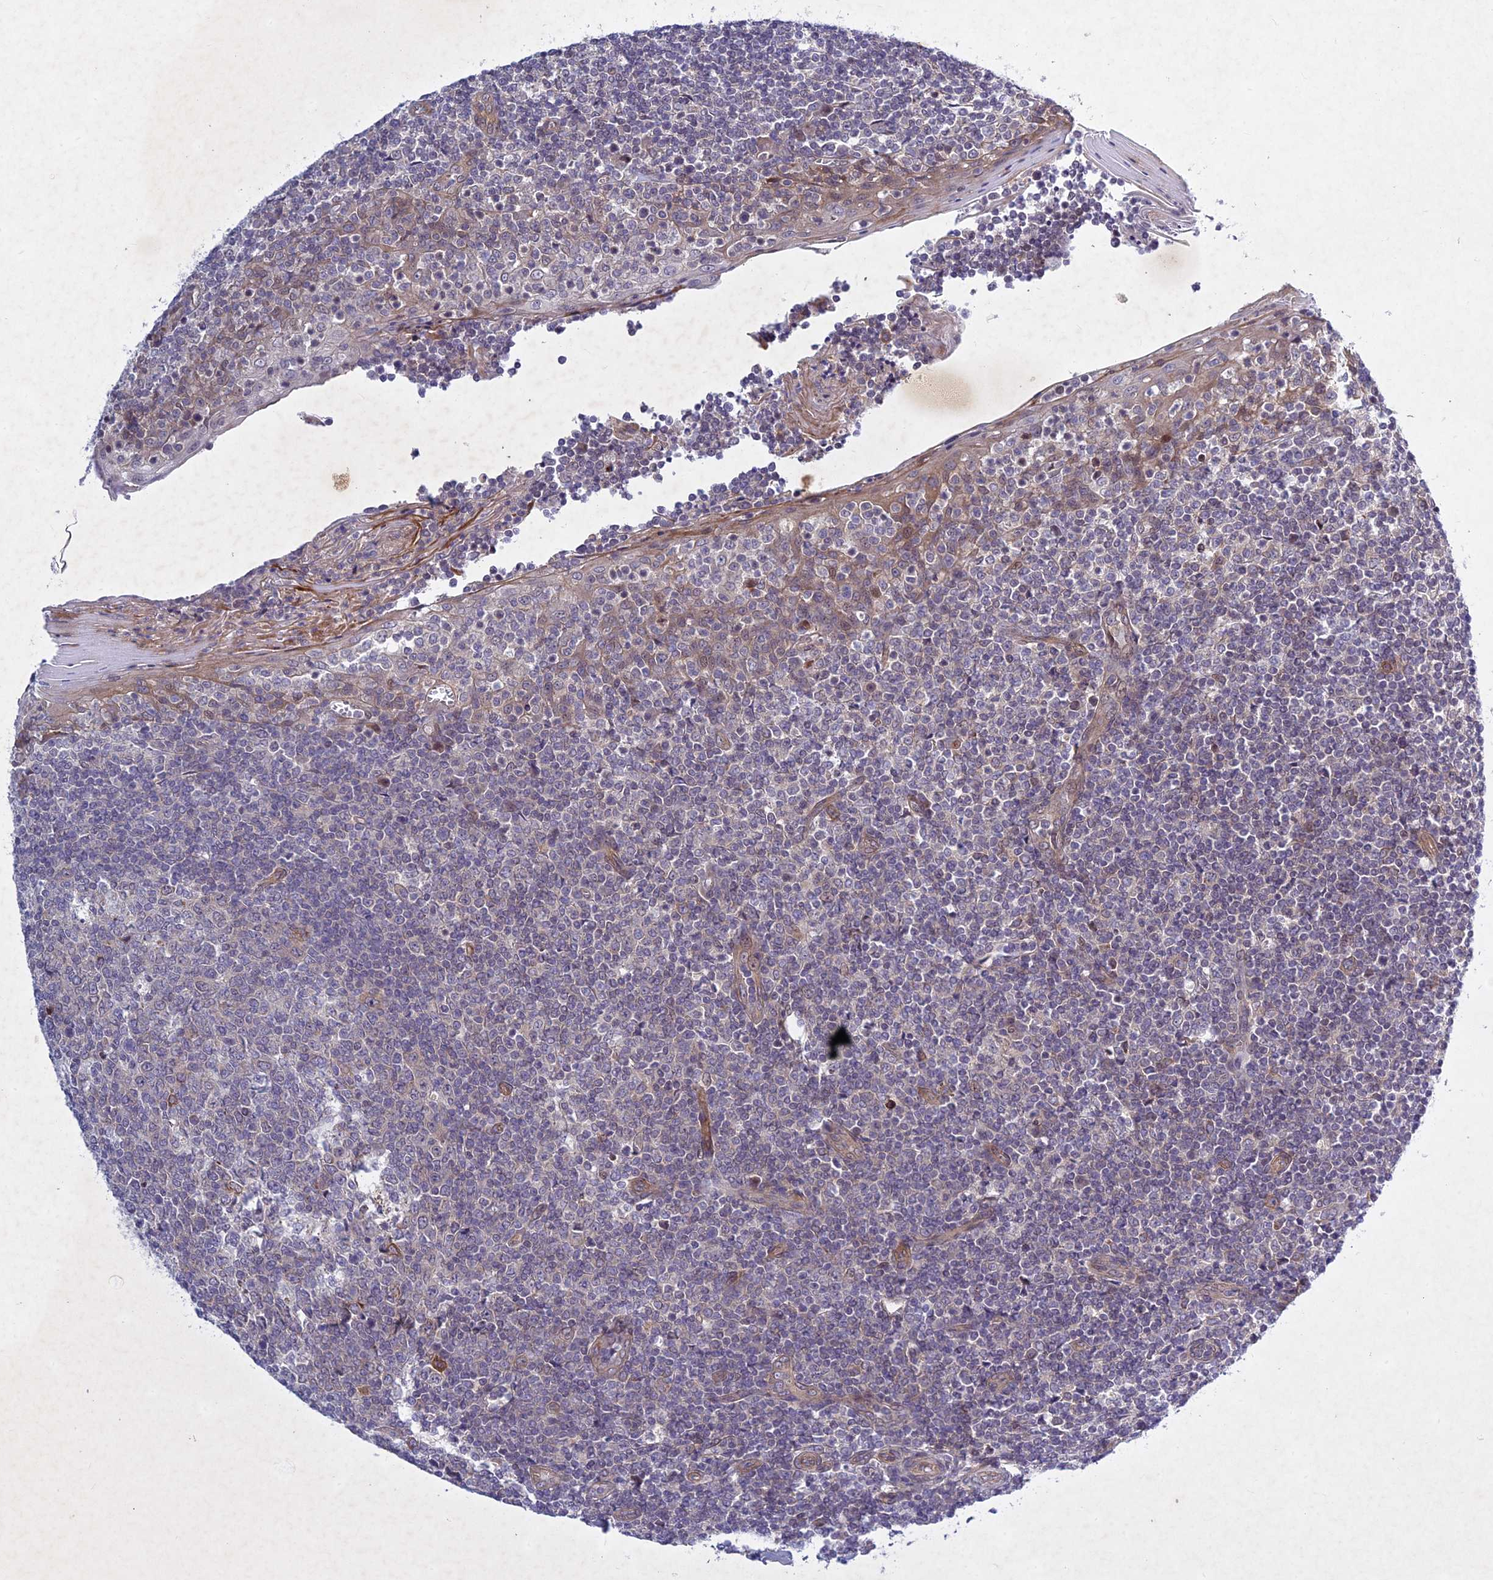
{"staining": {"intensity": "negative", "quantity": "none", "location": "none"}, "tissue": "tonsil", "cell_type": "Germinal center cells", "image_type": "normal", "snomed": [{"axis": "morphology", "description": "Normal tissue, NOS"}, {"axis": "topography", "description": "Tonsil"}], "caption": "IHC photomicrograph of unremarkable tonsil: human tonsil stained with DAB (3,3'-diaminobenzidine) shows no significant protein positivity in germinal center cells.", "gene": "PTHLH", "patient": {"sex": "female", "age": 19}}